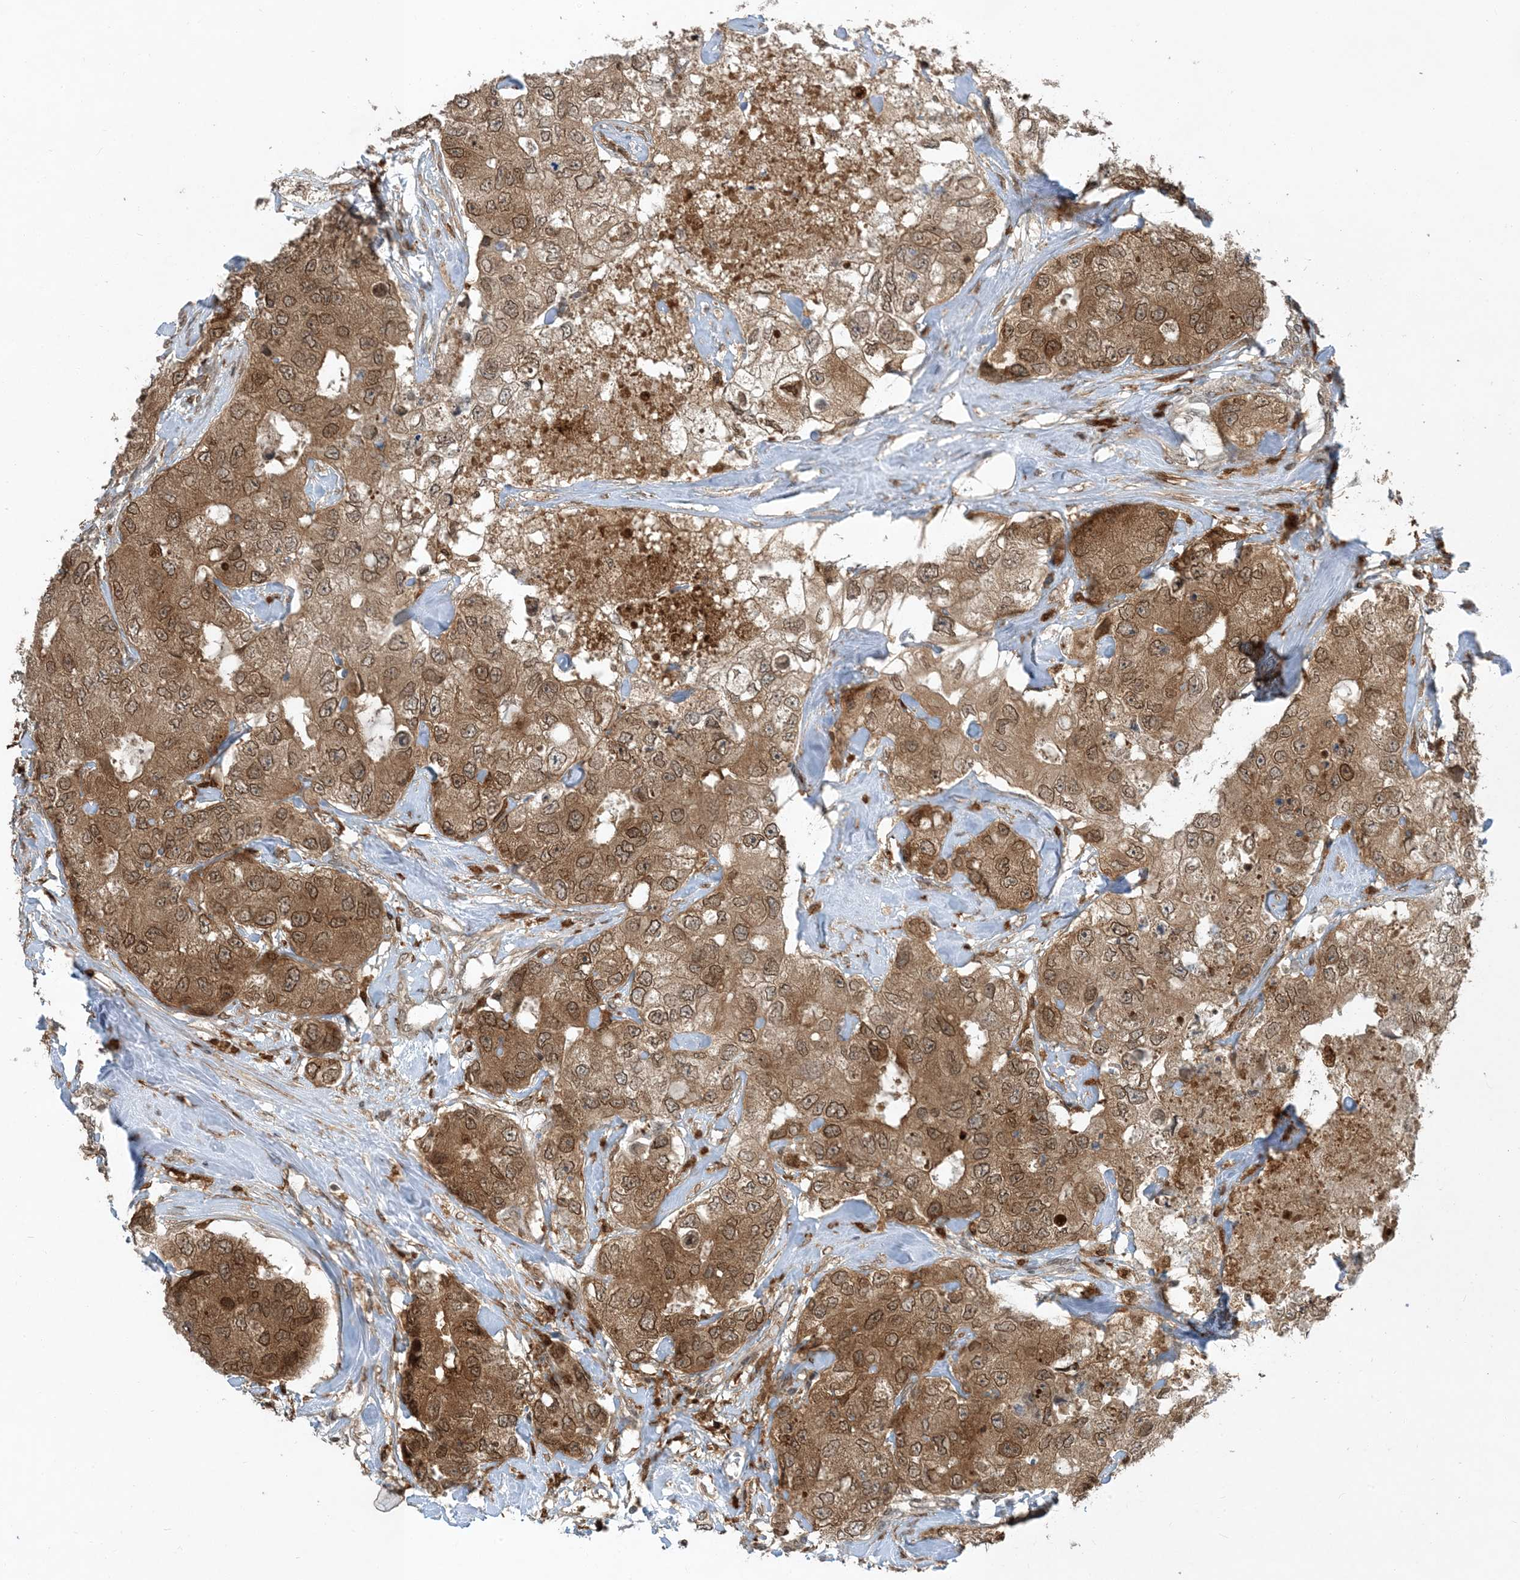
{"staining": {"intensity": "moderate", "quantity": ">75%", "location": "cytoplasmic/membranous,nuclear"}, "tissue": "breast cancer", "cell_type": "Tumor cells", "image_type": "cancer", "snomed": [{"axis": "morphology", "description": "Duct carcinoma"}, {"axis": "topography", "description": "Breast"}], "caption": "A brown stain labels moderate cytoplasmic/membranous and nuclear expression of a protein in breast intraductal carcinoma tumor cells.", "gene": "NAGK", "patient": {"sex": "female", "age": 62}}